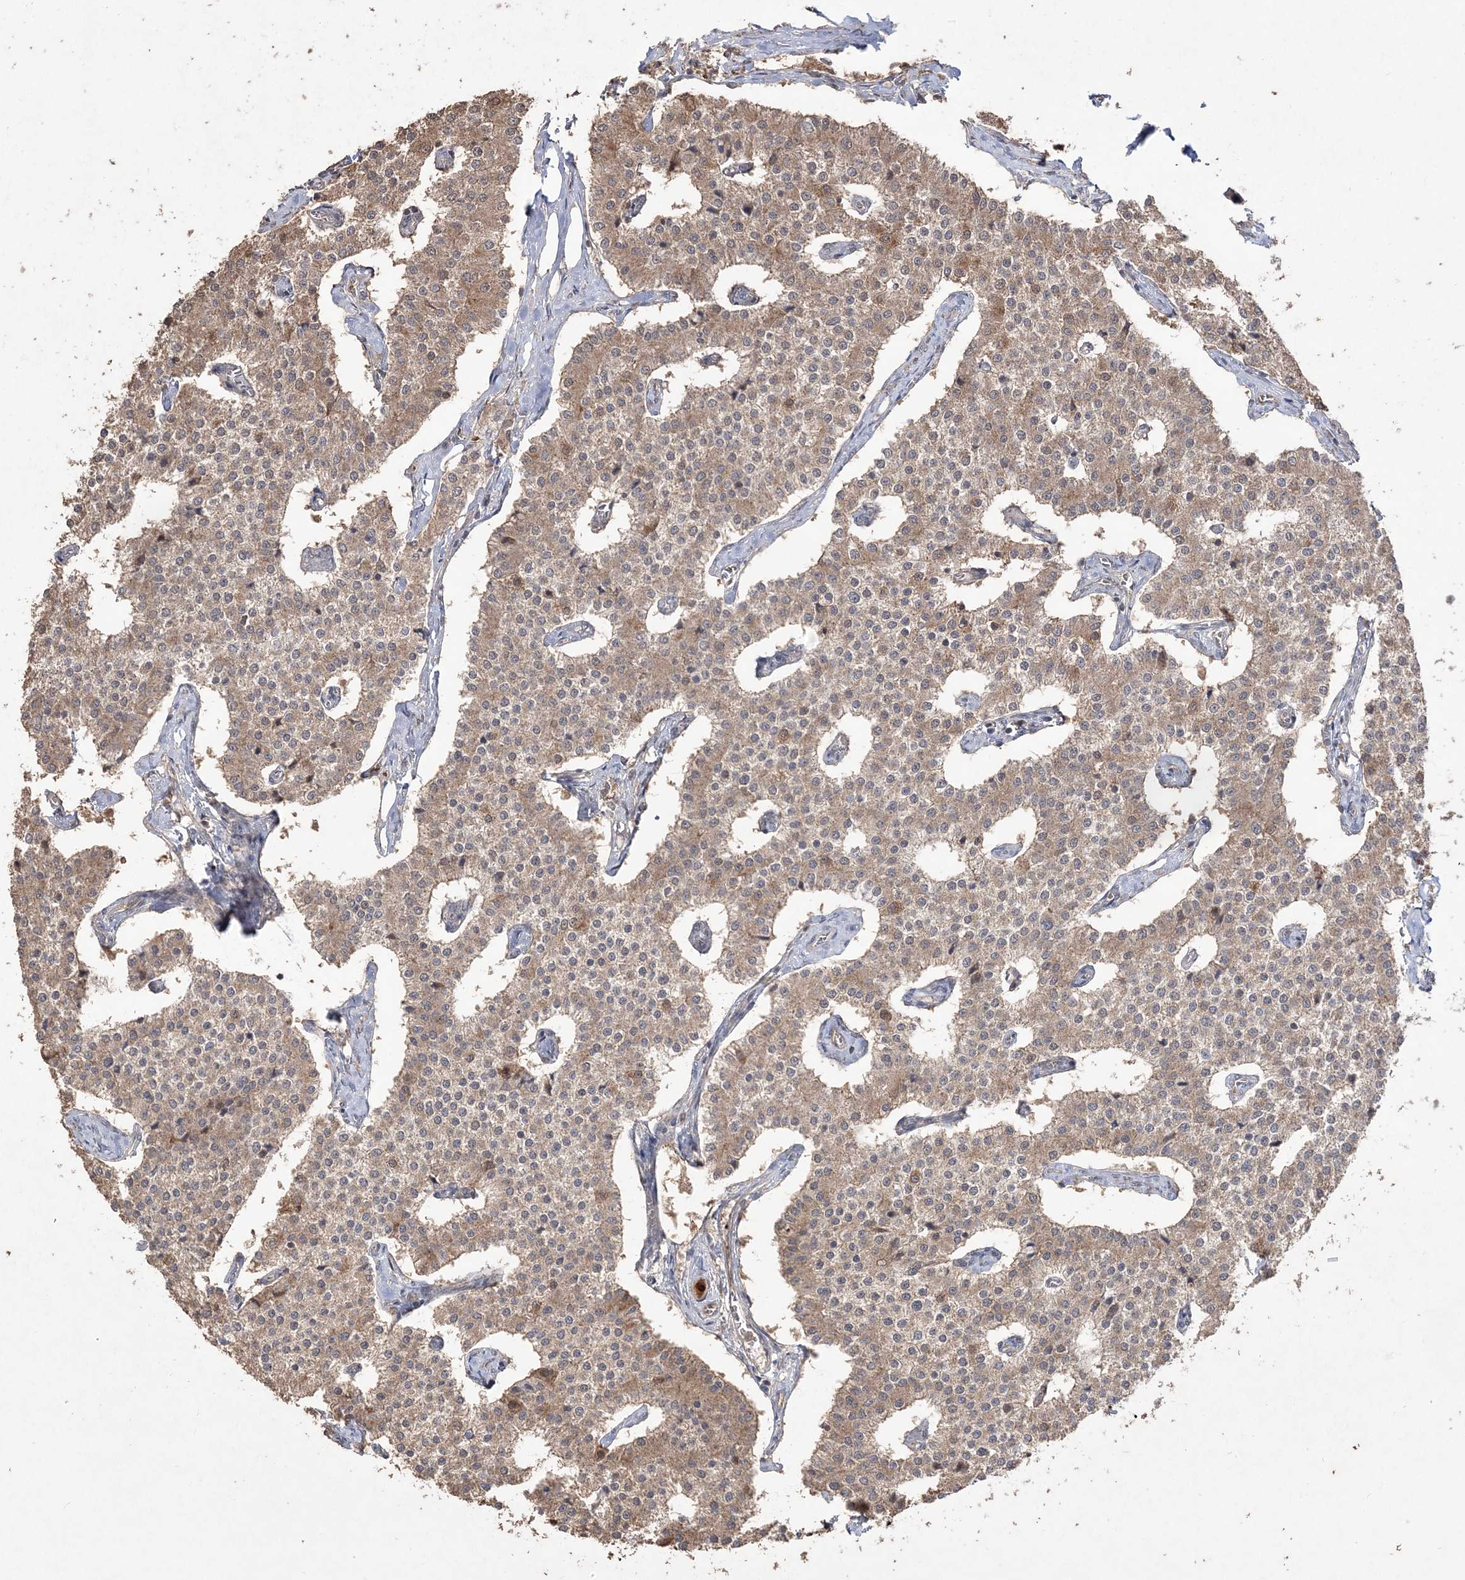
{"staining": {"intensity": "moderate", "quantity": ">75%", "location": "cytoplasmic/membranous"}, "tissue": "carcinoid", "cell_type": "Tumor cells", "image_type": "cancer", "snomed": [{"axis": "morphology", "description": "Carcinoid, malignant, NOS"}, {"axis": "topography", "description": "Colon"}], "caption": "Immunohistochemistry of carcinoid shows medium levels of moderate cytoplasmic/membranous positivity in about >75% of tumor cells. Using DAB (3,3'-diaminobenzidine) (brown) and hematoxylin (blue) stains, captured at high magnification using brightfield microscopy.", "gene": "EHHADH", "patient": {"sex": "female", "age": 52}}